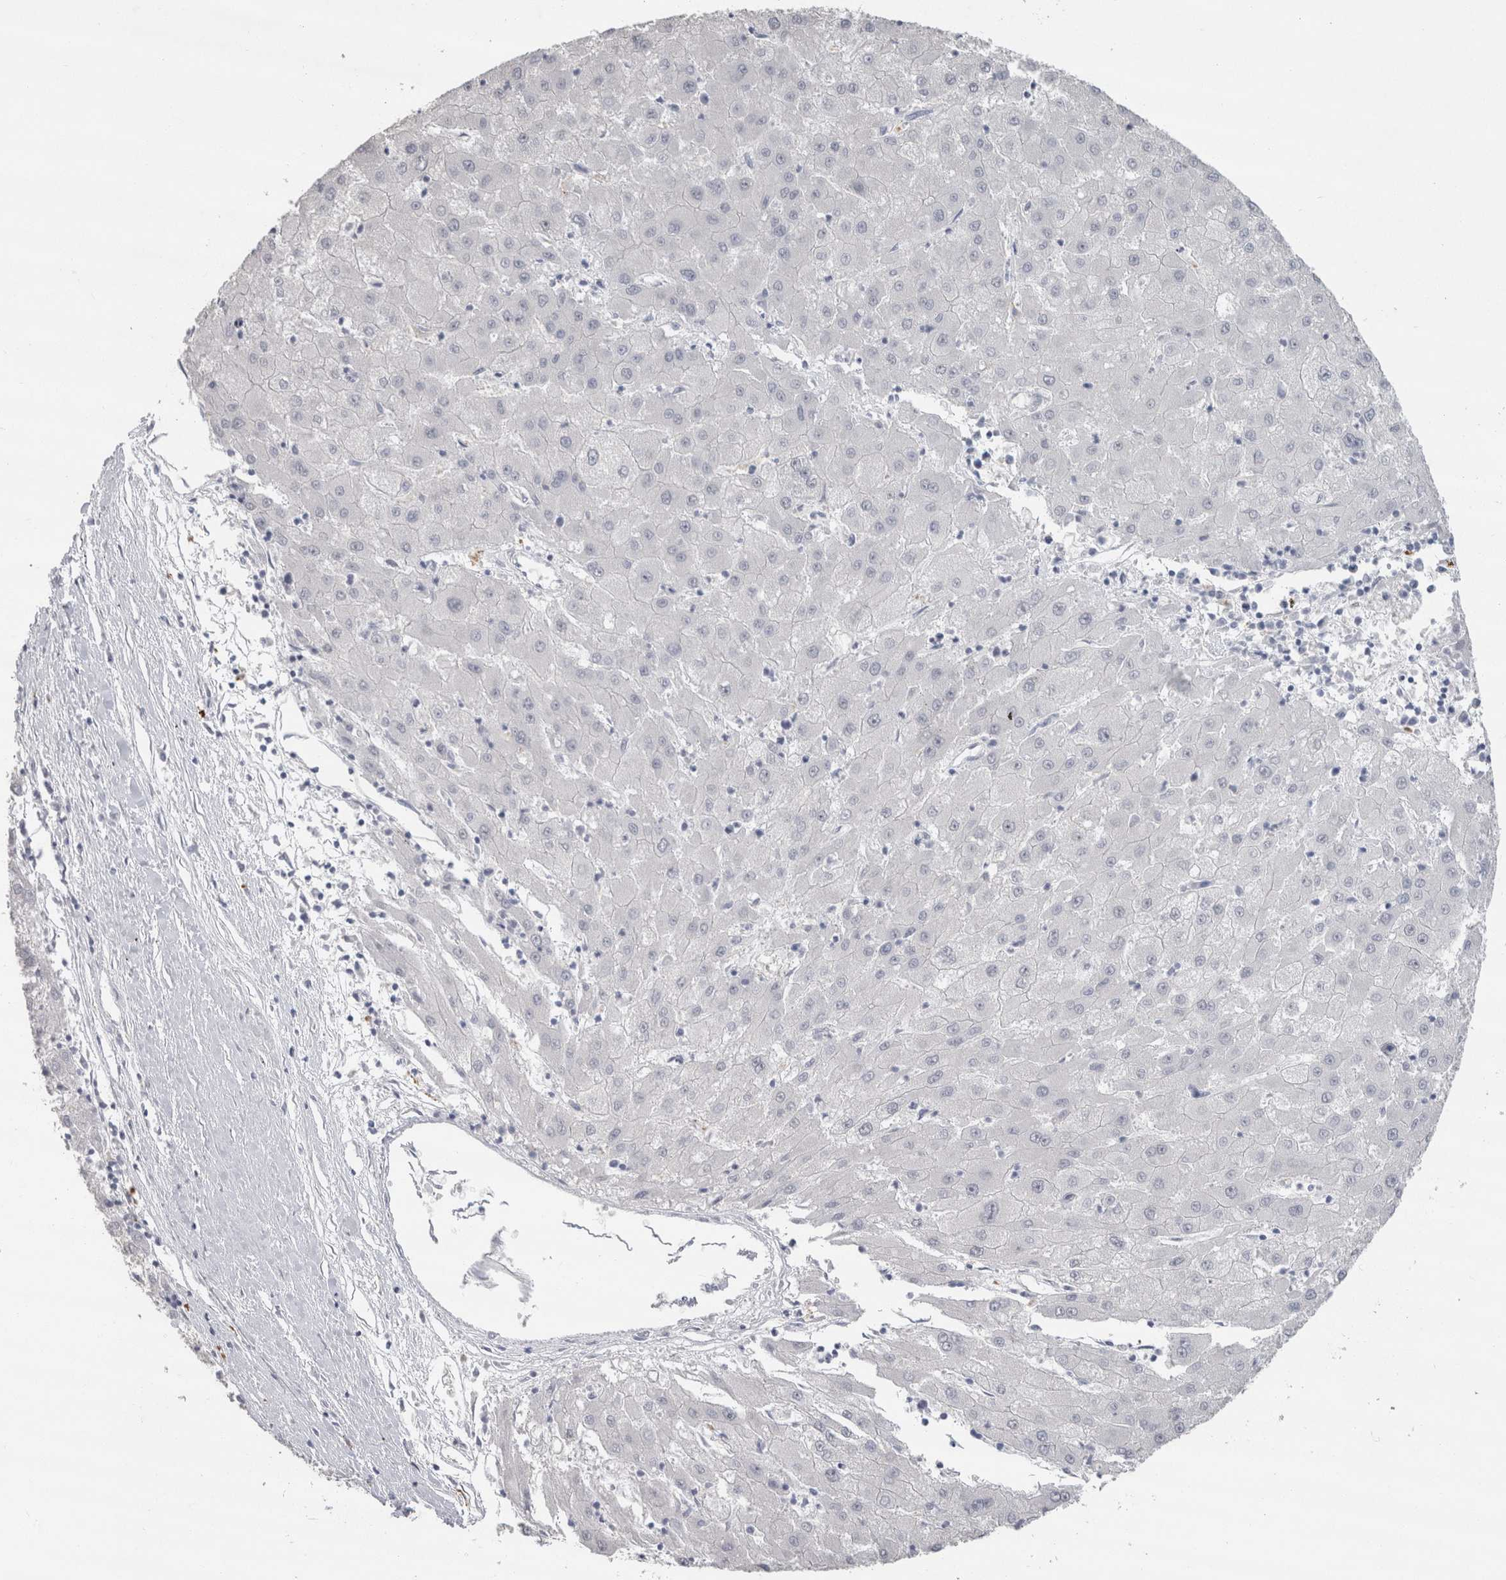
{"staining": {"intensity": "negative", "quantity": "none", "location": "none"}, "tissue": "liver cancer", "cell_type": "Tumor cells", "image_type": "cancer", "snomed": [{"axis": "morphology", "description": "Carcinoma, Hepatocellular, NOS"}, {"axis": "topography", "description": "Liver"}], "caption": "Immunohistochemistry (IHC) image of liver cancer (hepatocellular carcinoma) stained for a protein (brown), which demonstrates no positivity in tumor cells.", "gene": "CDH17", "patient": {"sex": "male", "age": 72}}